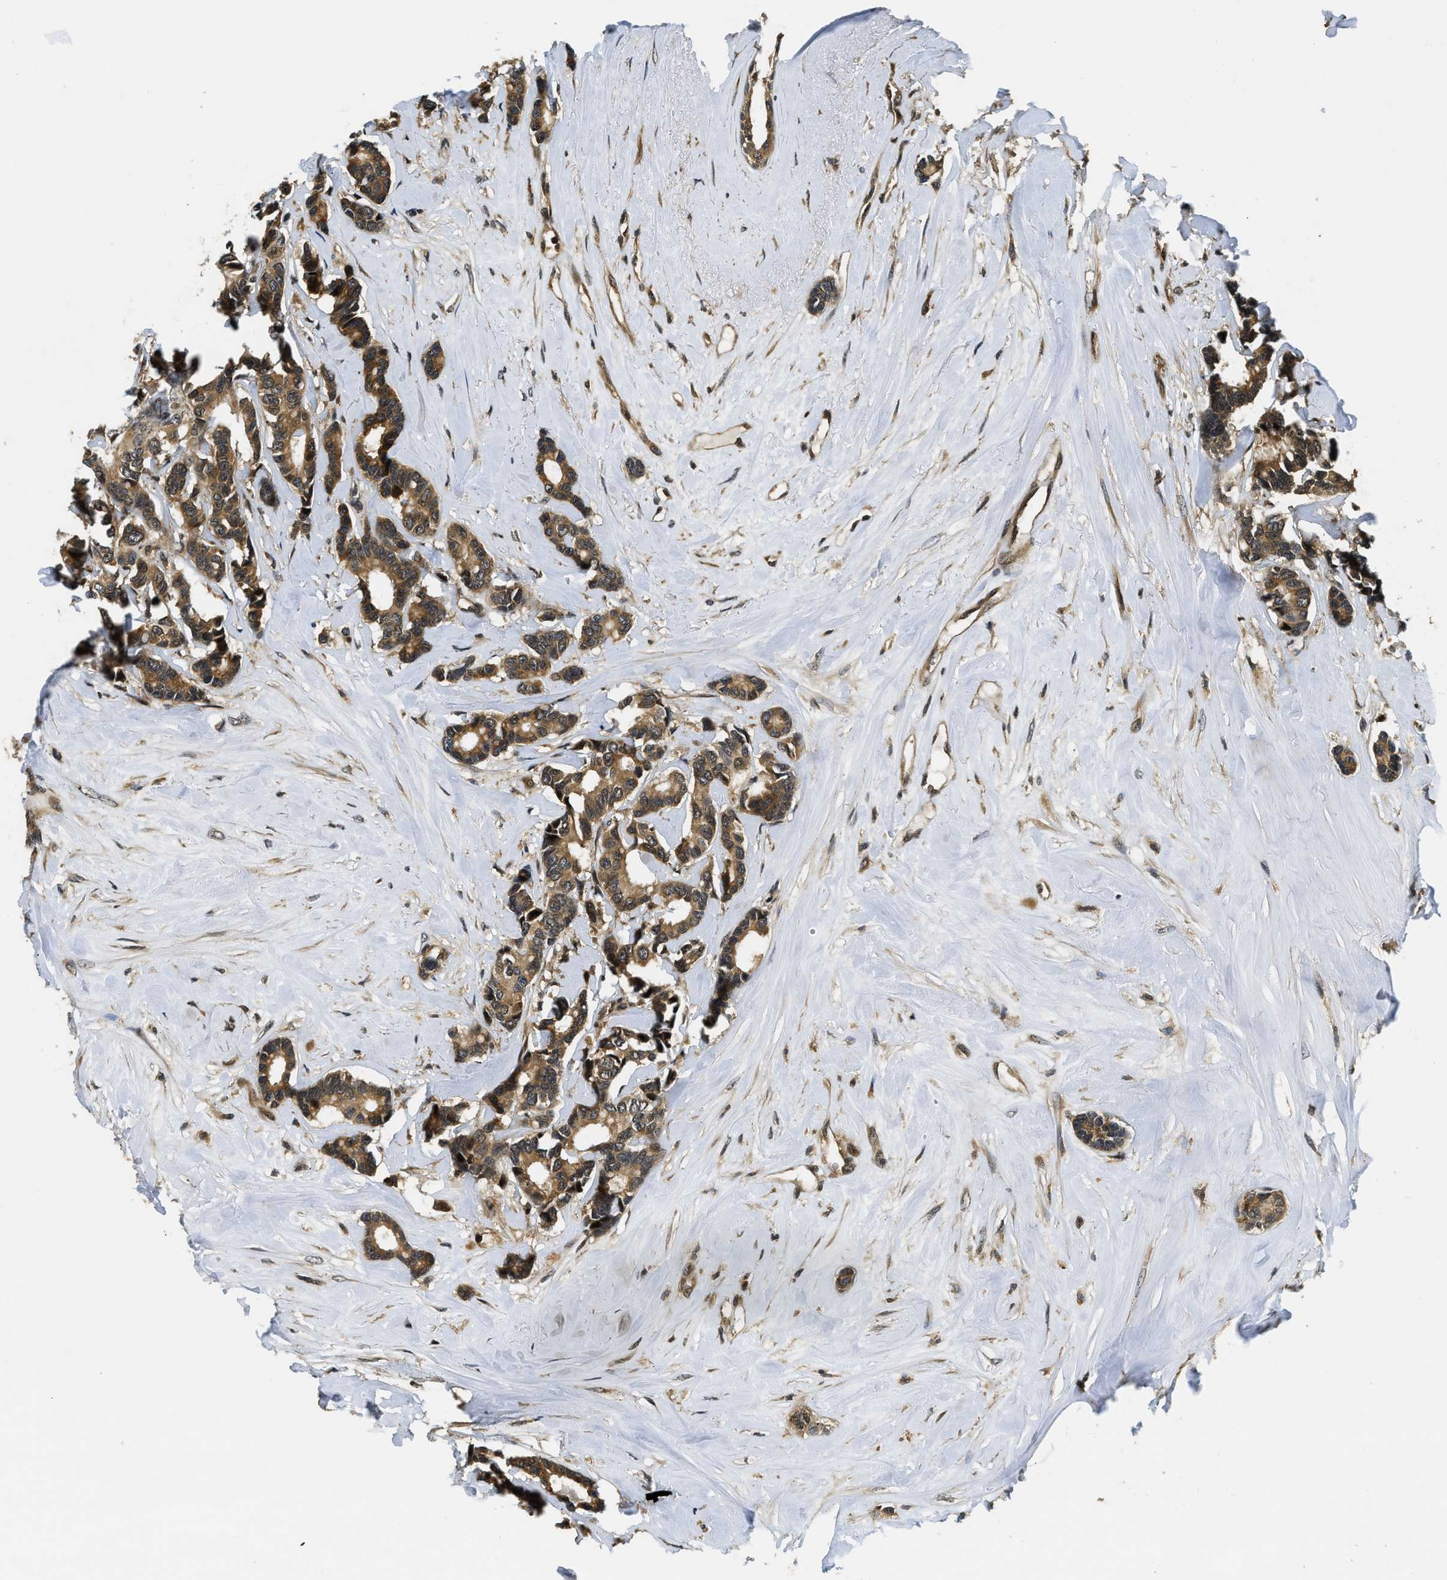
{"staining": {"intensity": "moderate", "quantity": ">75%", "location": "cytoplasmic/membranous"}, "tissue": "breast cancer", "cell_type": "Tumor cells", "image_type": "cancer", "snomed": [{"axis": "morphology", "description": "Duct carcinoma"}, {"axis": "topography", "description": "Breast"}], "caption": "Protein expression analysis of human breast invasive ductal carcinoma reveals moderate cytoplasmic/membranous positivity in about >75% of tumor cells.", "gene": "ADSL", "patient": {"sex": "female", "age": 87}}